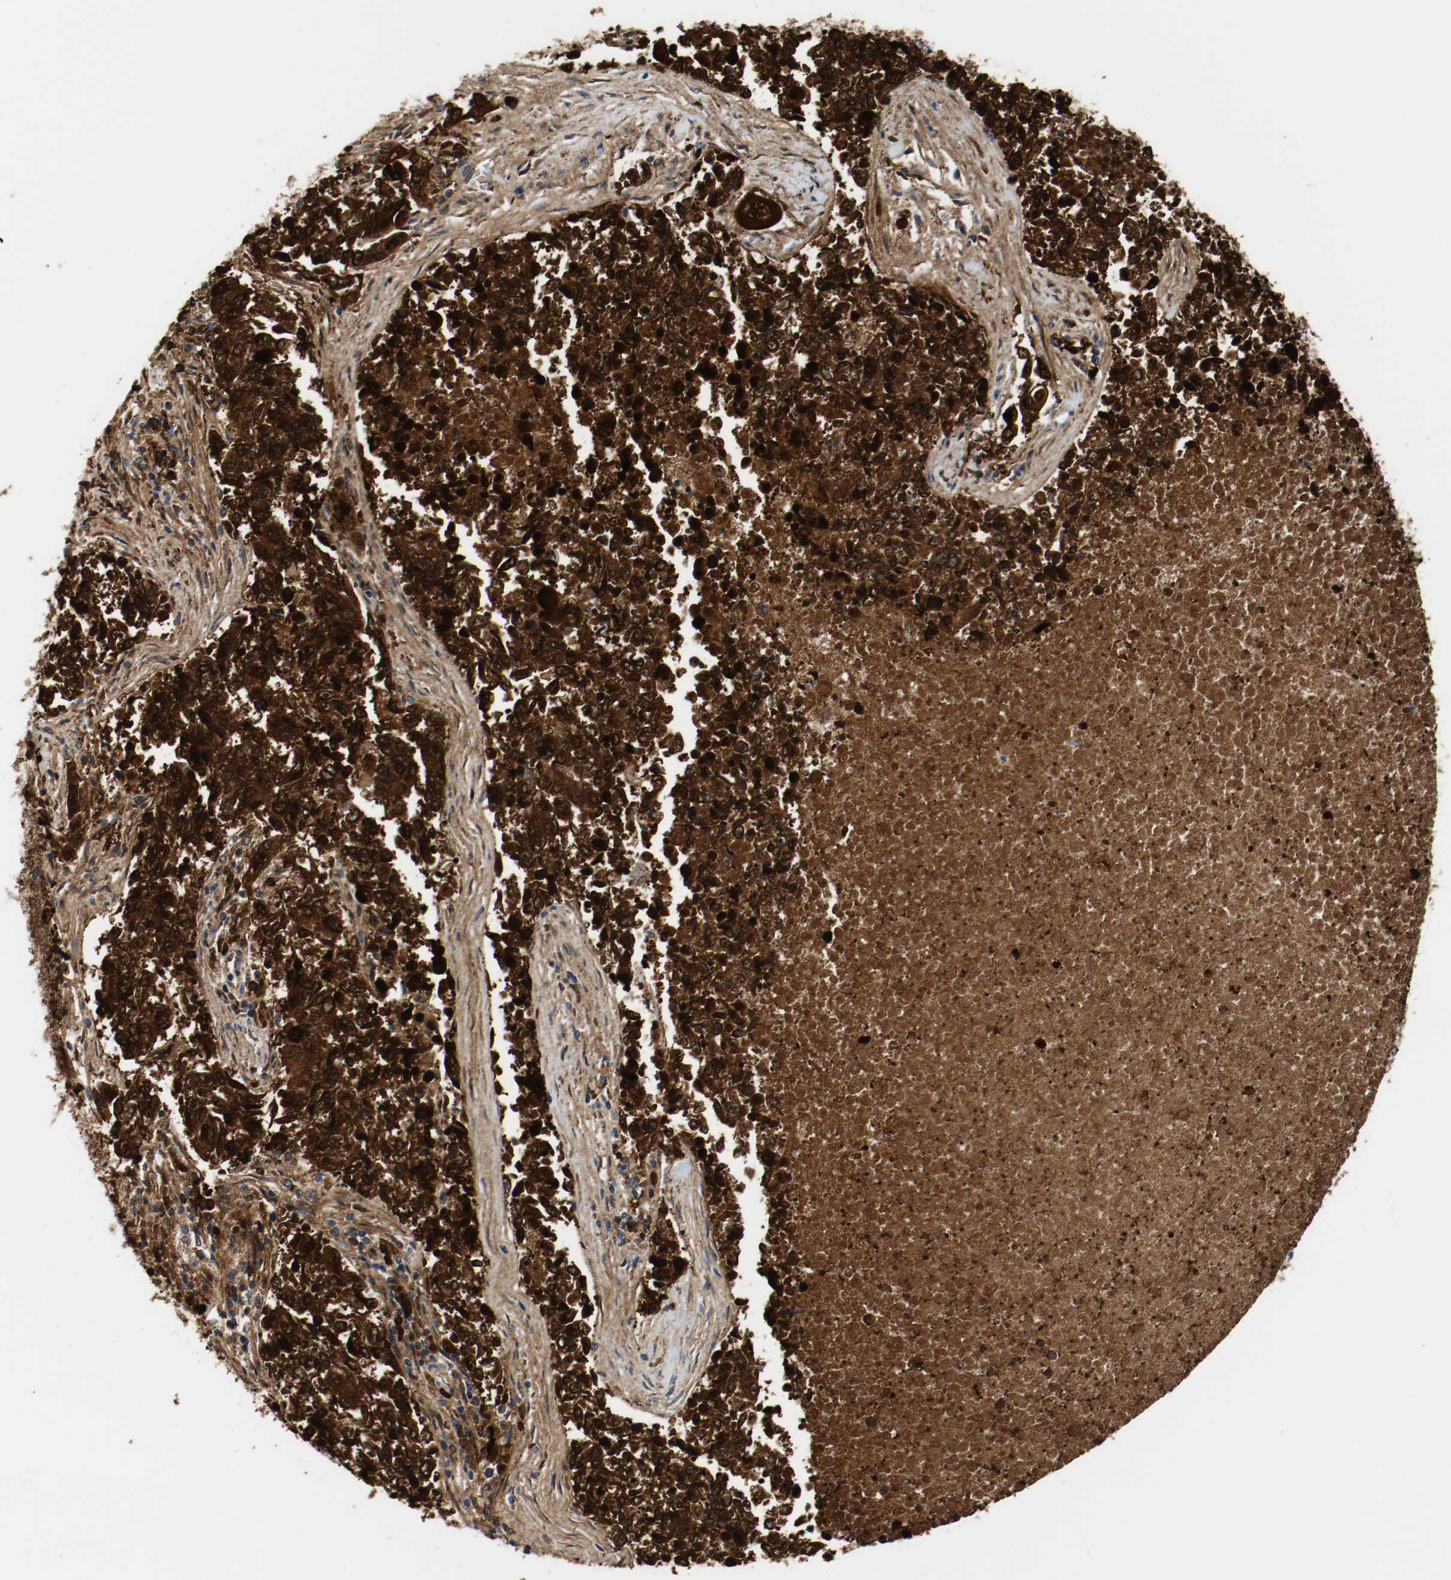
{"staining": {"intensity": "strong", "quantity": ">75%", "location": "cytoplasmic/membranous,nuclear"}, "tissue": "lung cancer", "cell_type": "Tumor cells", "image_type": "cancer", "snomed": [{"axis": "morphology", "description": "Adenocarcinoma, NOS"}, {"axis": "topography", "description": "Lung"}], "caption": "Protein staining of lung cancer (adenocarcinoma) tissue exhibits strong cytoplasmic/membranous and nuclear expression in approximately >75% of tumor cells. The staining is performed using DAB (3,3'-diaminobenzidine) brown chromogen to label protein expression. The nuclei are counter-stained blue using hematoxylin.", "gene": "TXNRD1", "patient": {"sex": "male", "age": 84}}